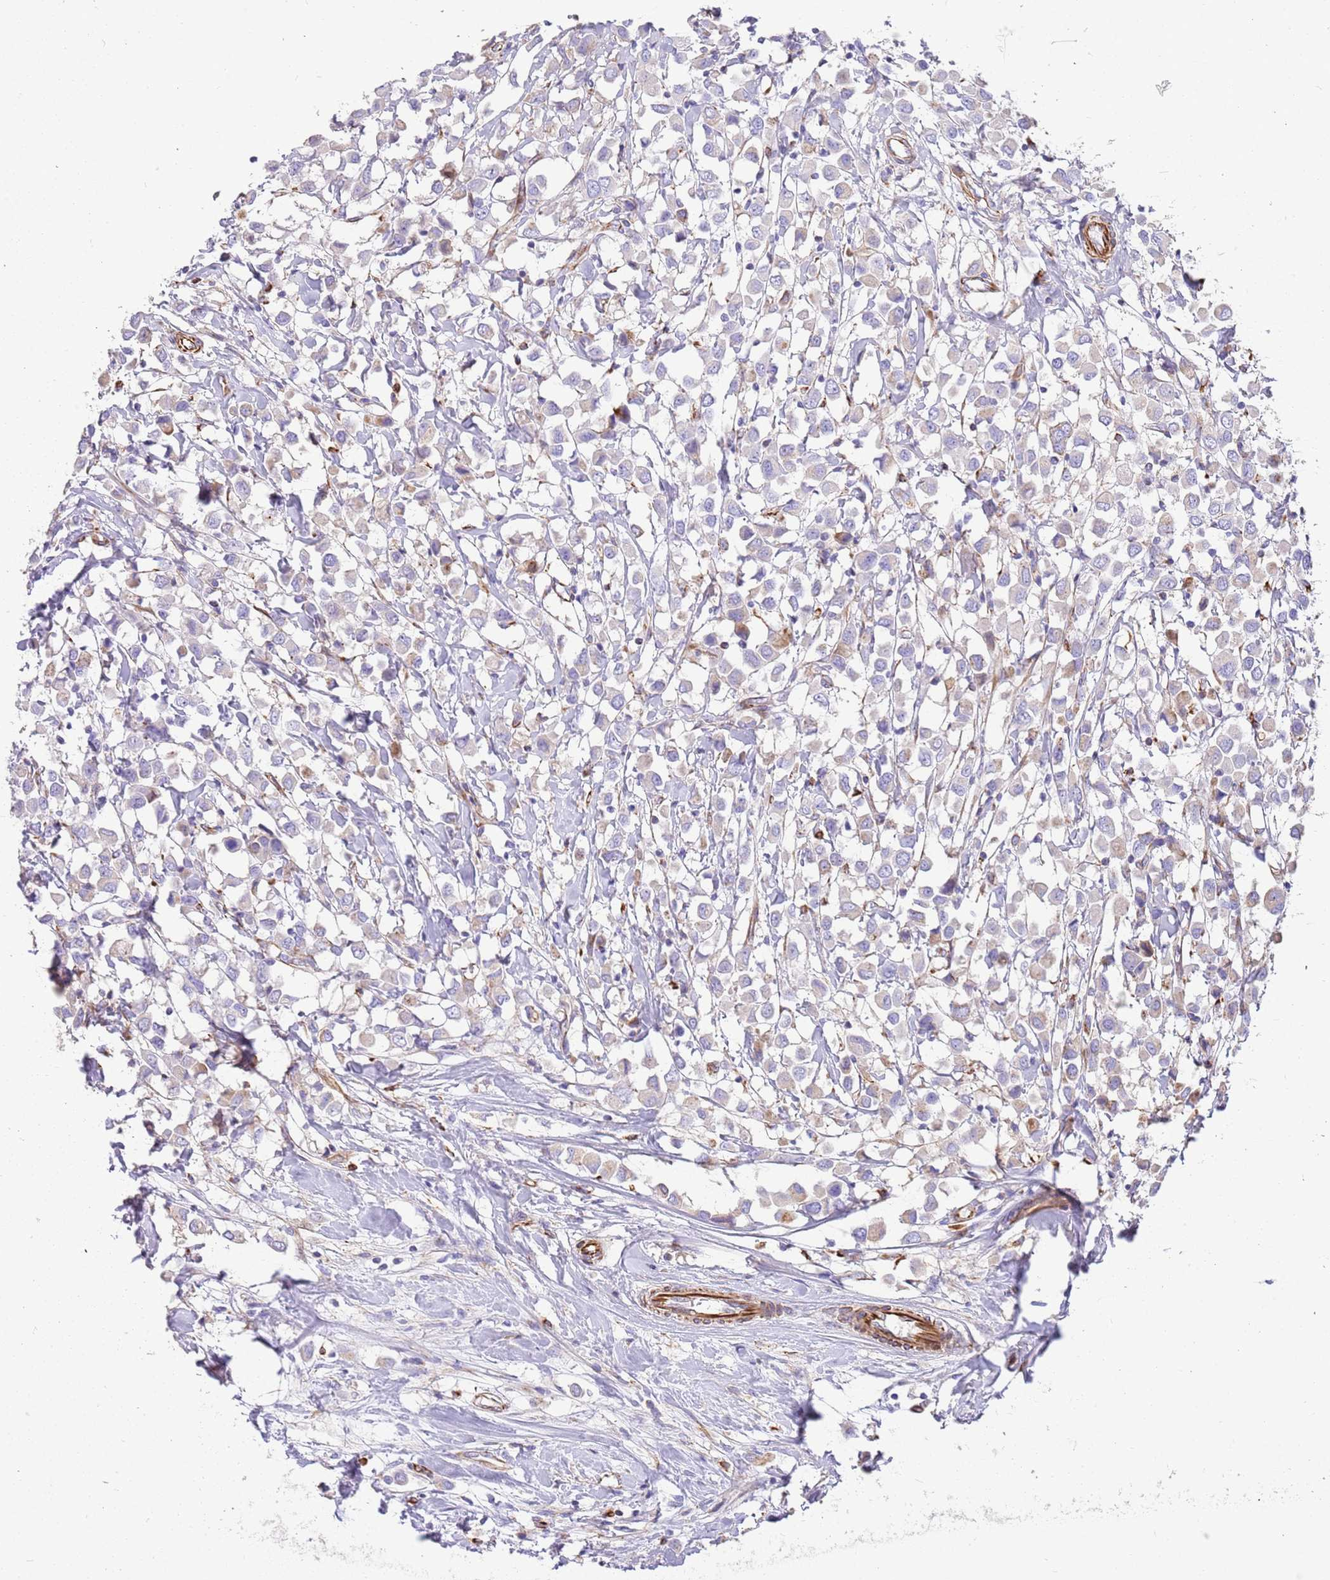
{"staining": {"intensity": "negative", "quantity": "none", "location": "none"}, "tissue": "breast cancer", "cell_type": "Tumor cells", "image_type": "cancer", "snomed": [{"axis": "morphology", "description": "Duct carcinoma"}, {"axis": "topography", "description": "Breast"}], "caption": "IHC photomicrograph of neoplastic tissue: human breast cancer stained with DAB exhibits no significant protein staining in tumor cells.", "gene": "ZDHHC1", "patient": {"sex": "female", "age": 61}}